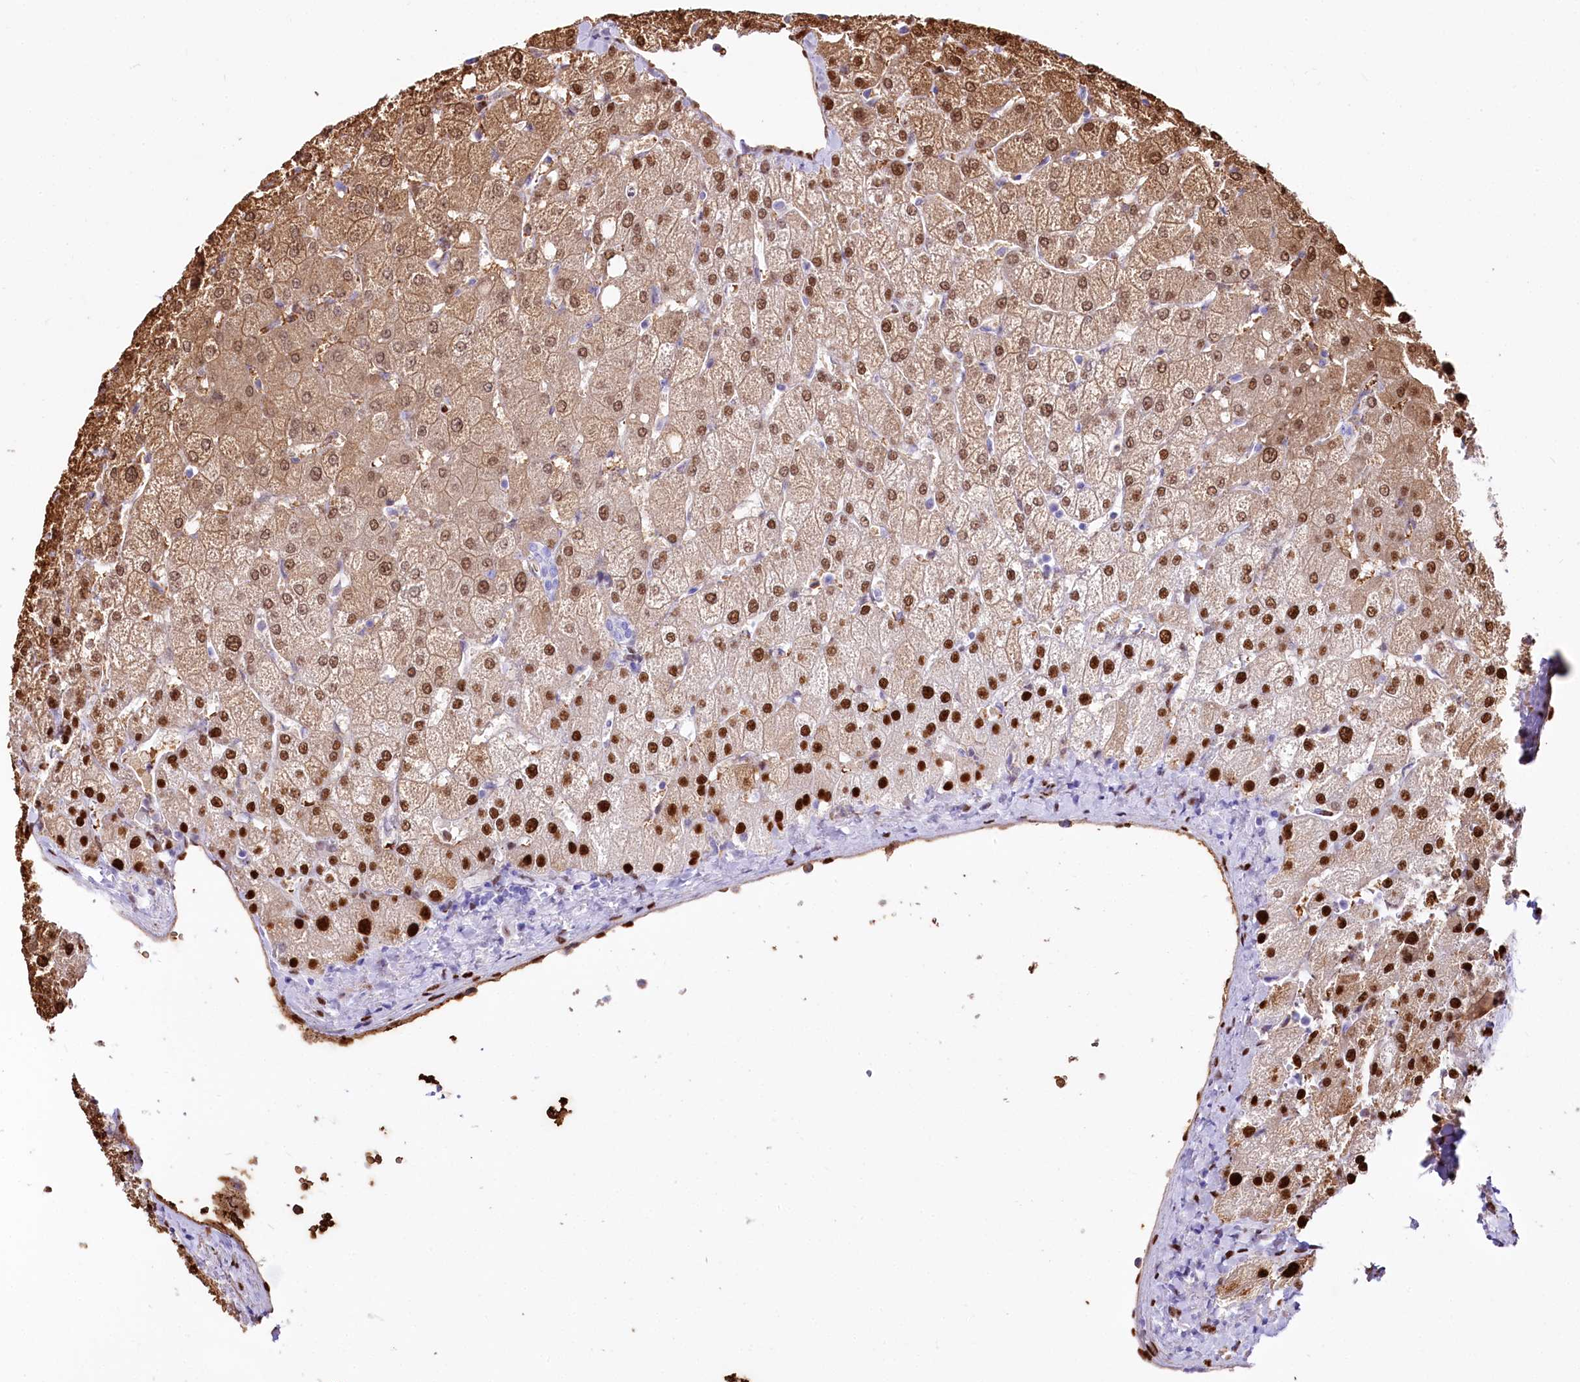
{"staining": {"intensity": "negative", "quantity": "none", "location": "none"}, "tissue": "liver", "cell_type": "Cholangiocytes", "image_type": "normal", "snomed": [{"axis": "morphology", "description": "Normal tissue, NOS"}, {"axis": "topography", "description": "Liver"}], "caption": "High power microscopy photomicrograph of an immunohistochemistry image of unremarkable liver, revealing no significant staining in cholangiocytes. The staining is performed using DAB brown chromogen with nuclei counter-stained in using hematoxylin.", "gene": "PTMS", "patient": {"sex": "female", "age": 54}}